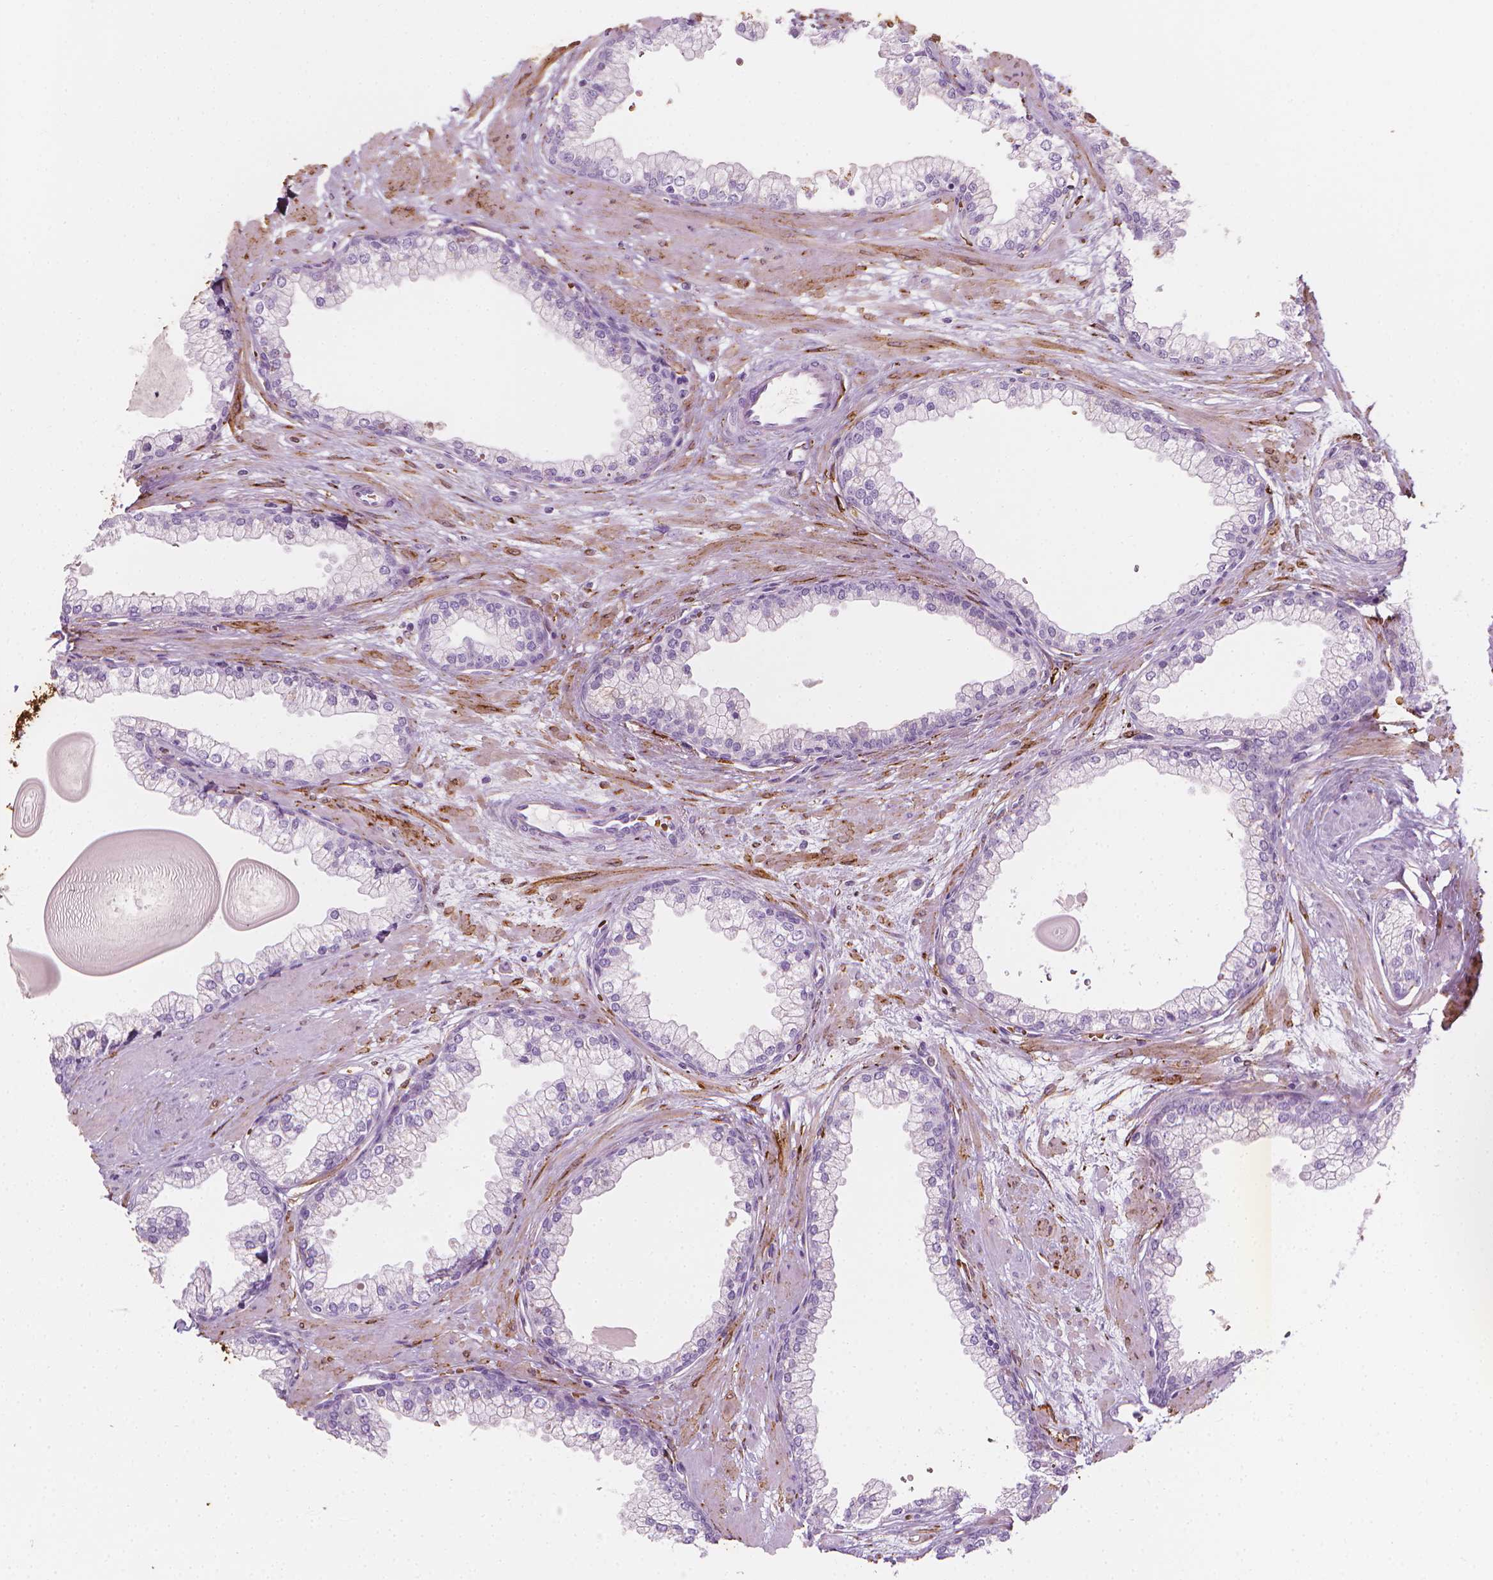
{"staining": {"intensity": "negative", "quantity": "none", "location": "none"}, "tissue": "prostate", "cell_type": "Glandular cells", "image_type": "normal", "snomed": [{"axis": "morphology", "description": "Normal tissue, NOS"}, {"axis": "topography", "description": "Prostate"}, {"axis": "topography", "description": "Peripheral nerve tissue"}], "caption": "An immunohistochemistry (IHC) image of unremarkable prostate is shown. There is no staining in glandular cells of prostate. (DAB immunohistochemistry, high magnification).", "gene": "CES1", "patient": {"sex": "male", "age": 61}}